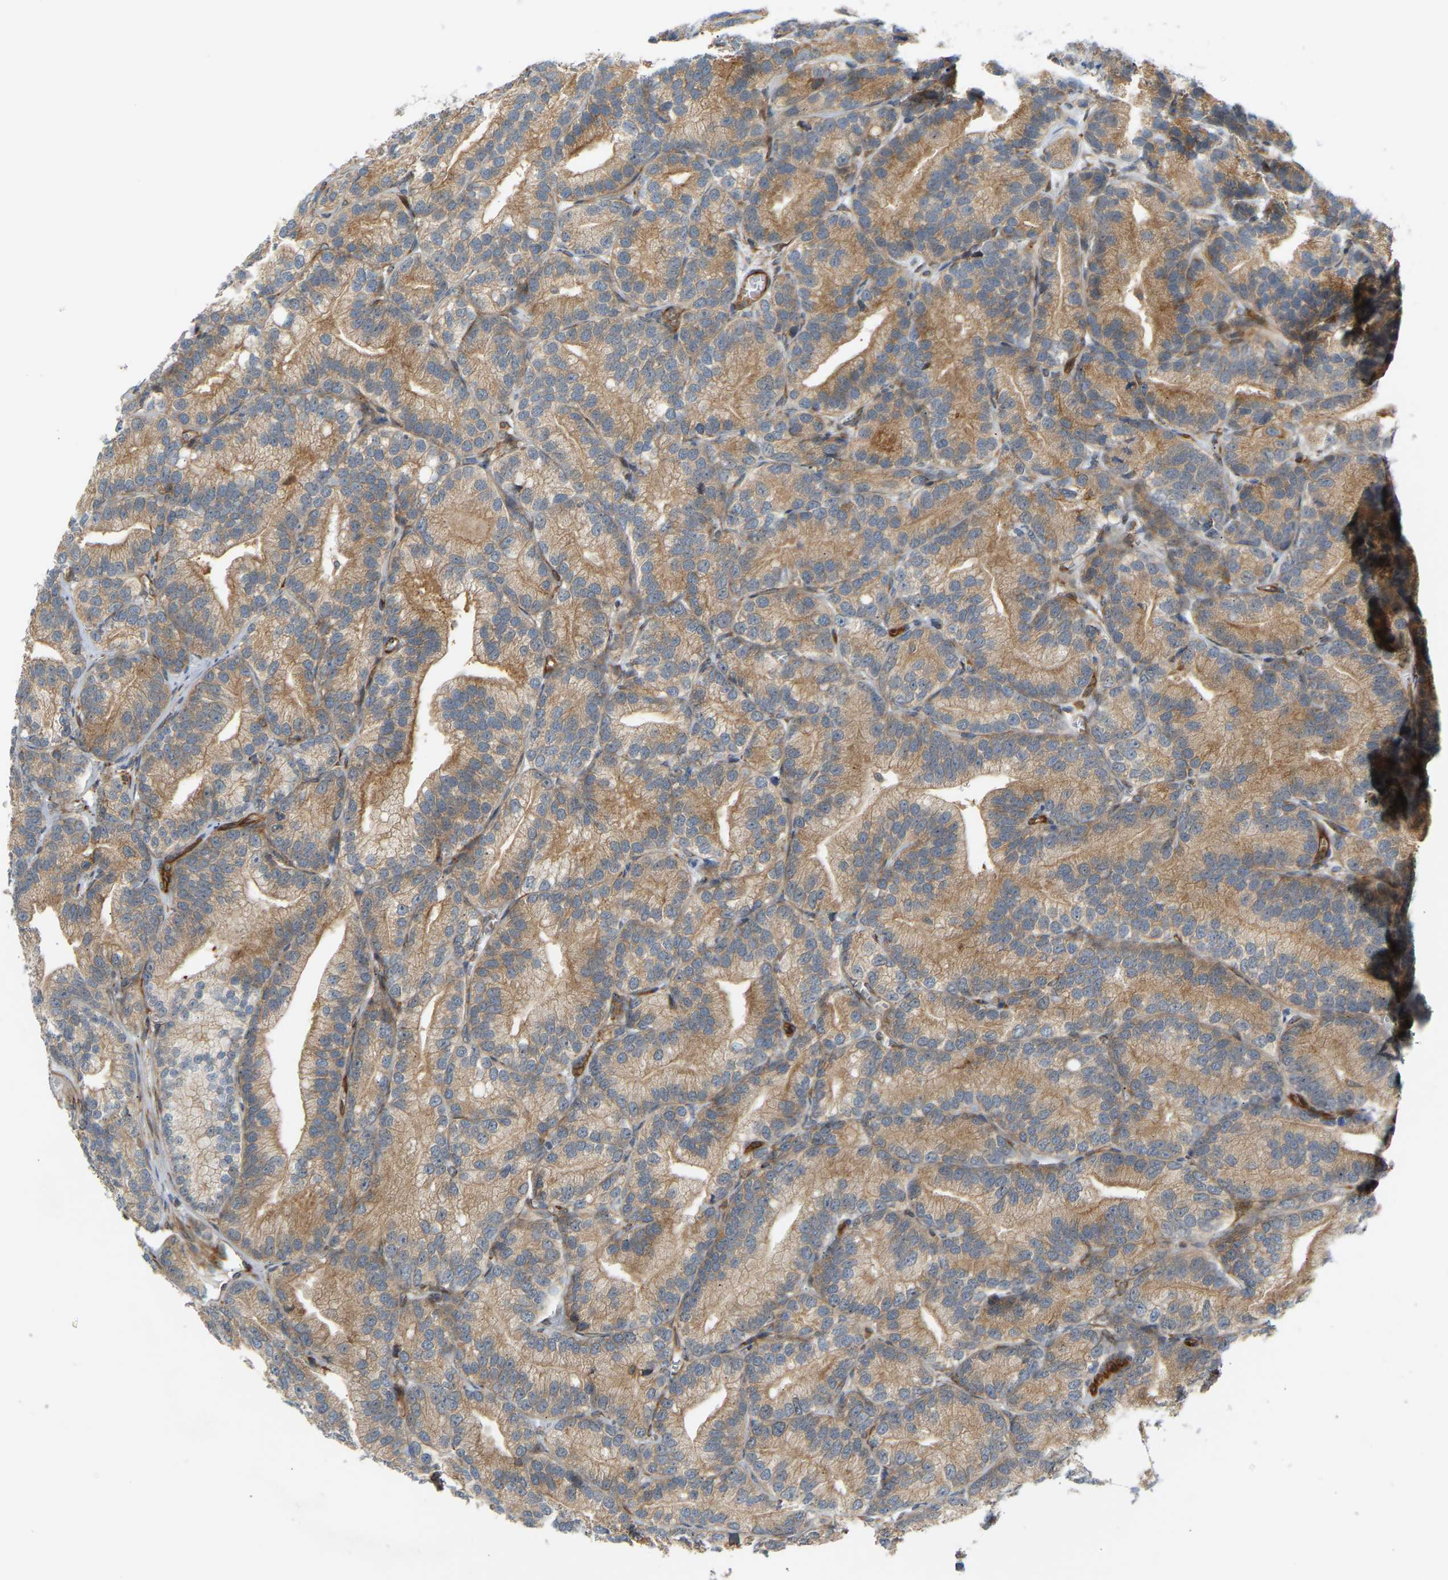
{"staining": {"intensity": "moderate", "quantity": ">75%", "location": "cytoplasmic/membranous"}, "tissue": "prostate cancer", "cell_type": "Tumor cells", "image_type": "cancer", "snomed": [{"axis": "morphology", "description": "Adenocarcinoma, Low grade"}, {"axis": "topography", "description": "Prostate"}], "caption": "Immunohistochemical staining of human prostate cancer (adenocarcinoma (low-grade)) reveals medium levels of moderate cytoplasmic/membranous staining in approximately >75% of tumor cells.", "gene": "PLCG2", "patient": {"sex": "male", "age": 89}}